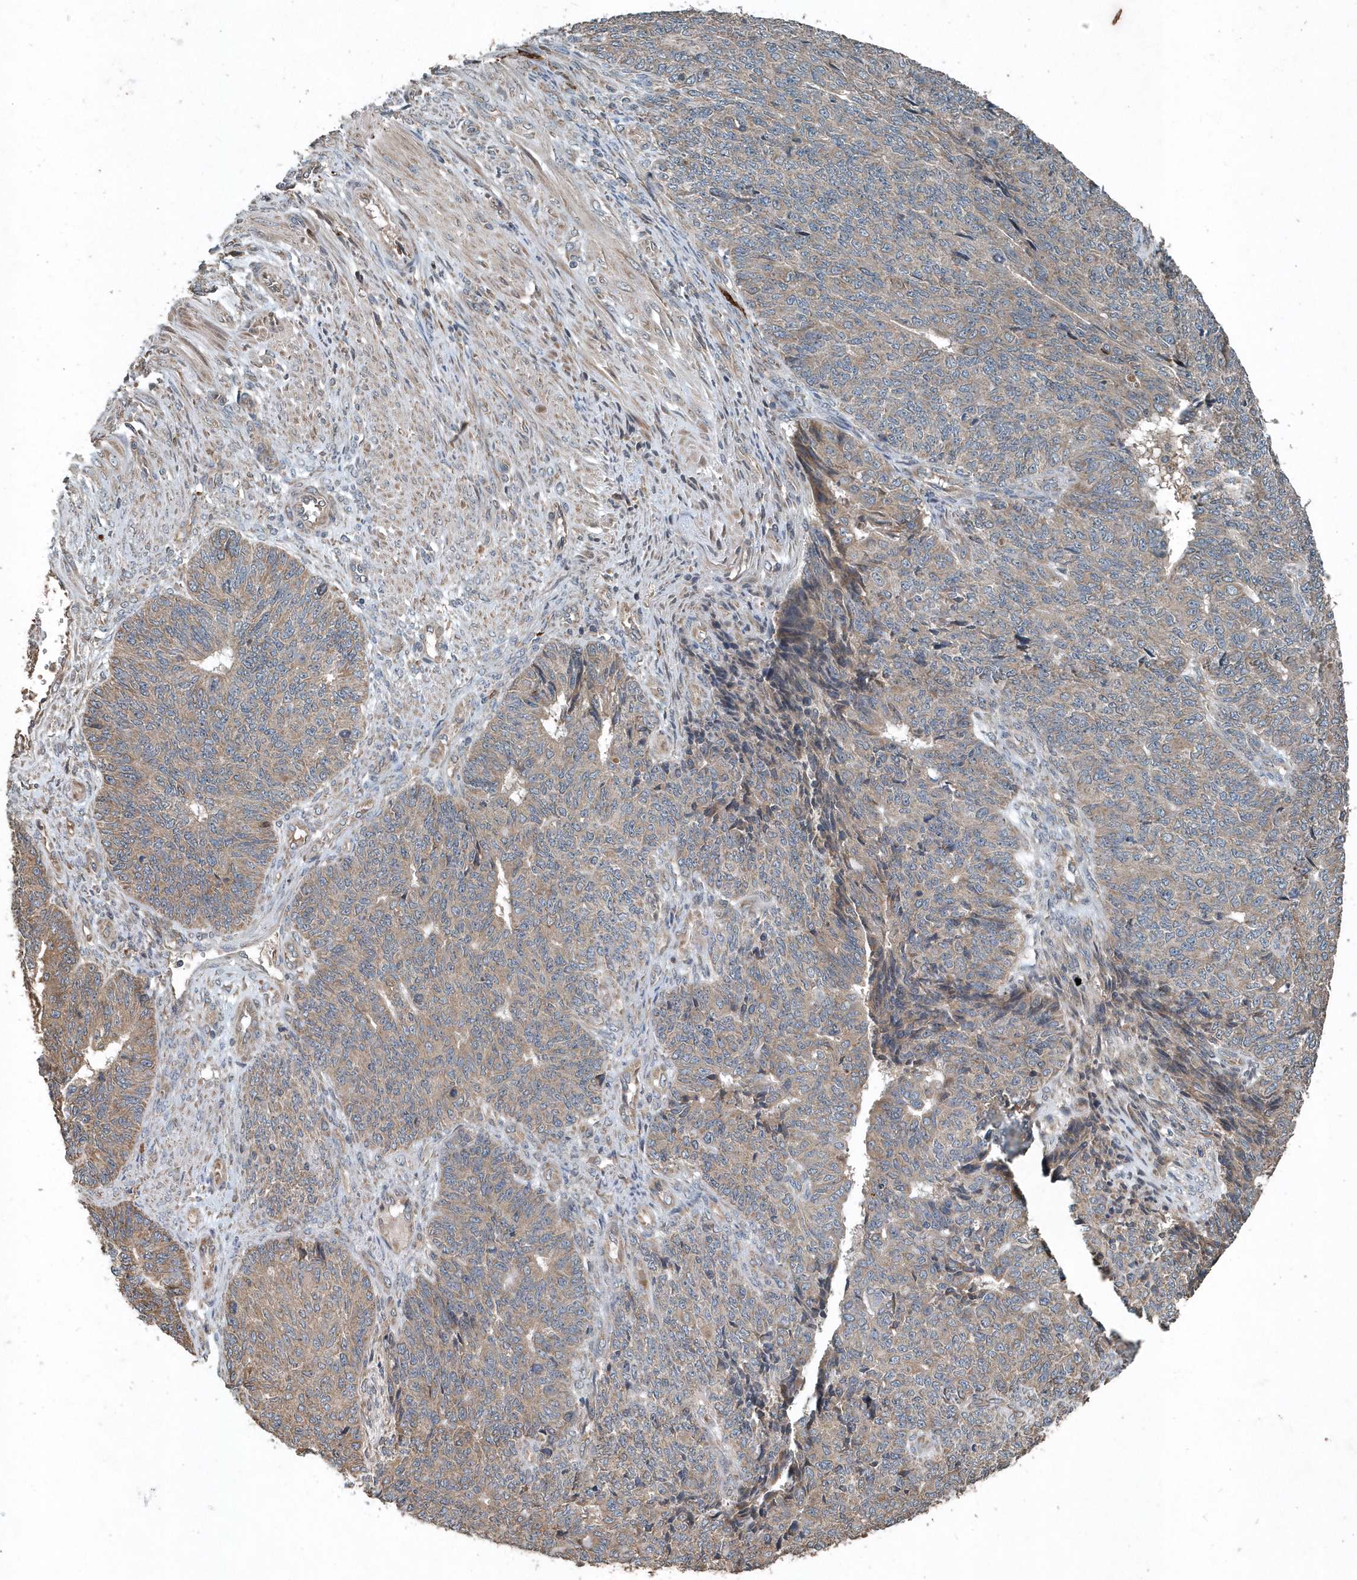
{"staining": {"intensity": "weak", "quantity": "25%-75%", "location": "cytoplasmic/membranous"}, "tissue": "endometrial cancer", "cell_type": "Tumor cells", "image_type": "cancer", "snomed": [{"axis": "morphology", "description": "Adenocarcinoma, NOS"}, {"axis": "topography", "description": "Endometrium"}], "caption": "Protein staining of adenocarcinoma (endometrial) tissue shows weak cytoplasmic/membranous positivity in approximately 25%-75% of tumor cells. The protein is shown in brown color, while the nuclei are stained blue.", "gene": "SCFD2", "patient": {"sex": "female", "age": 32}}